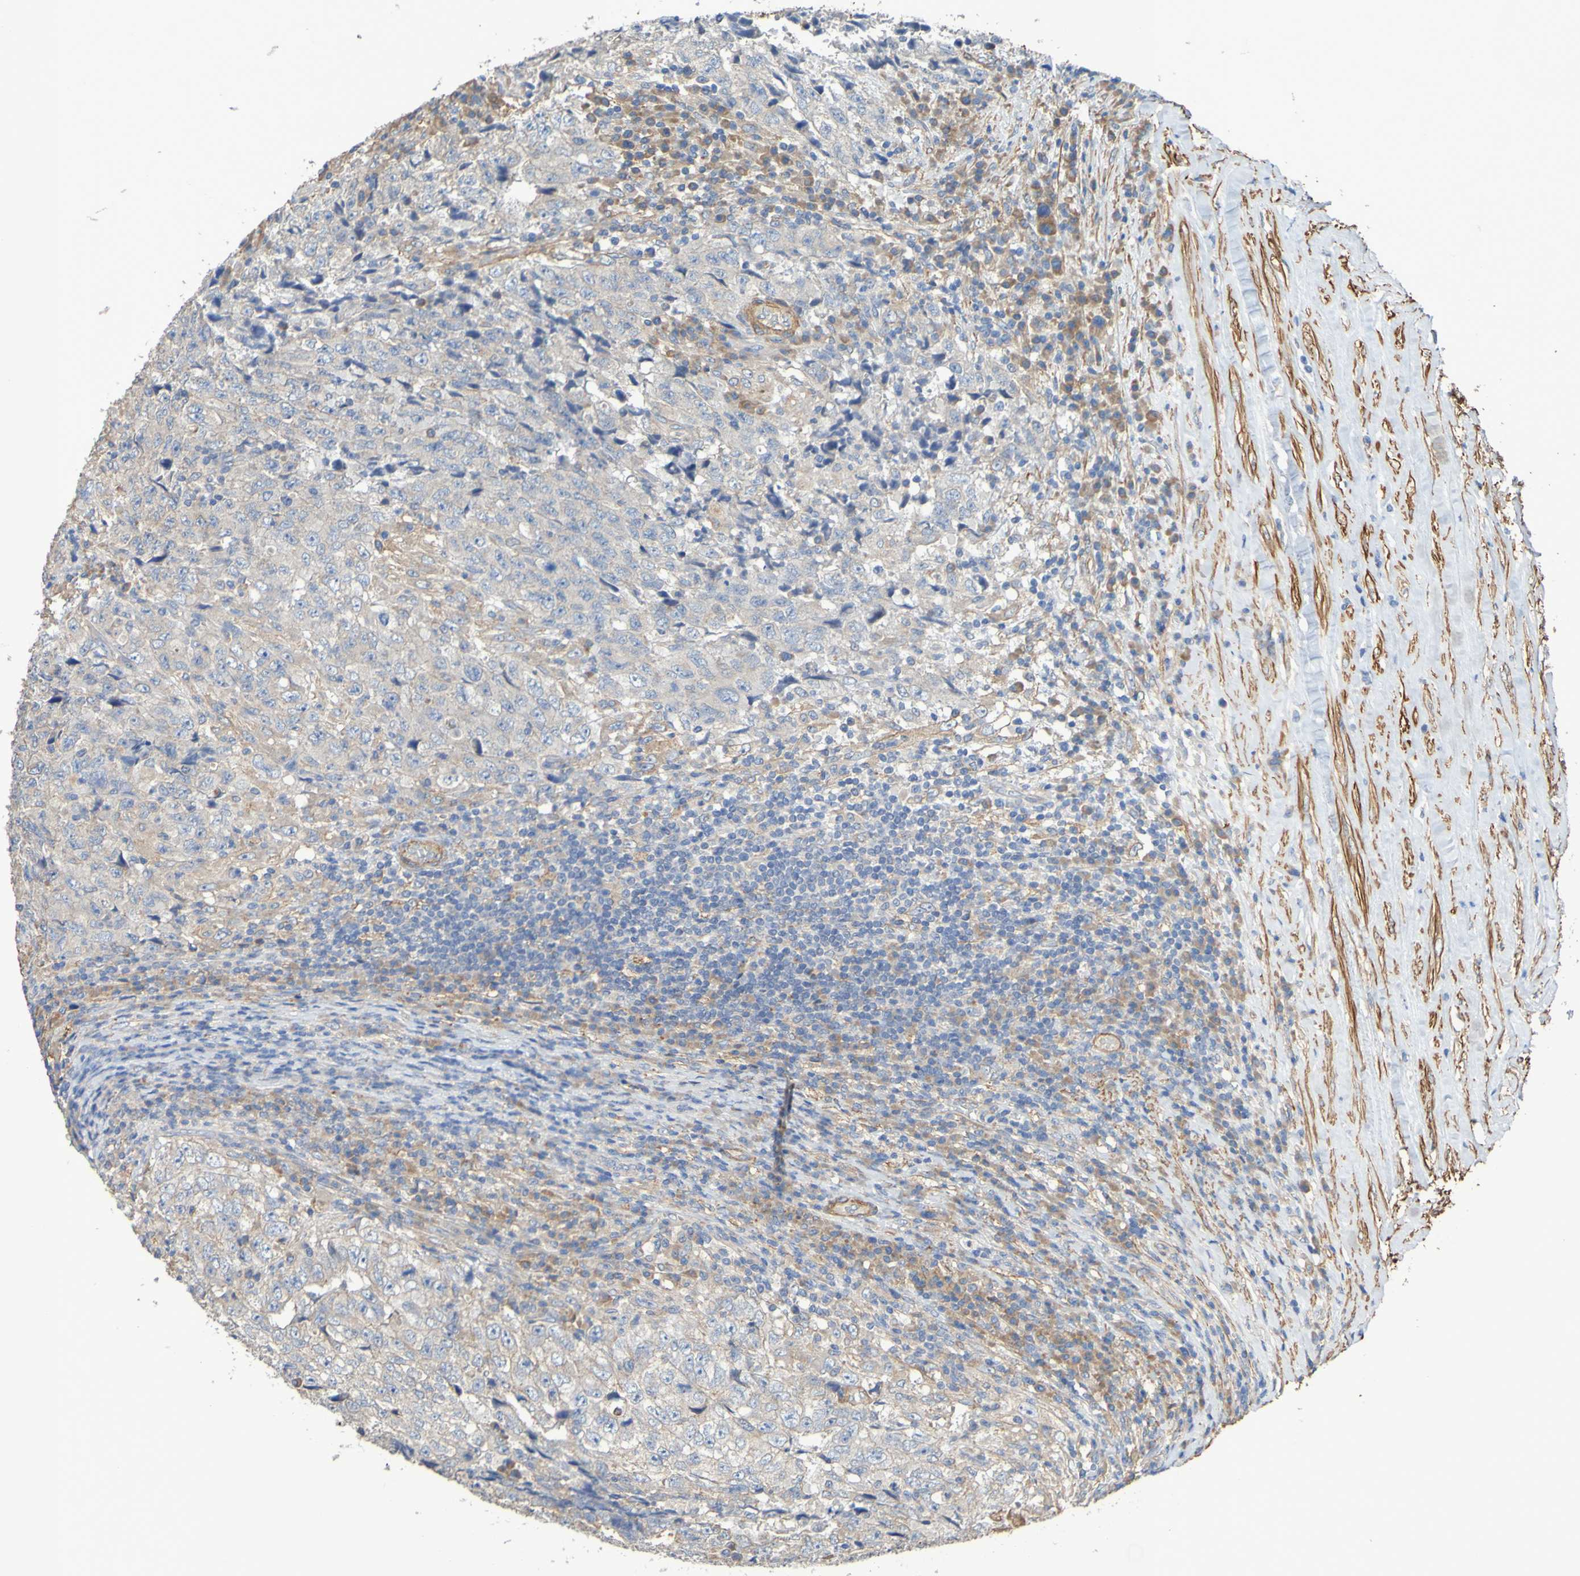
{"staining": {"intensity": "weak", "quantity": ">75%", "location": "cytoplasmic/membranous"}, "tissue": "testis cancer", "cell_type": "Tumor cells", "image_type": "cancer", "snomed": [{"axis": "morphology", "description": "Necrosis, NOS"}, {"axis": "morphology", "description": "Carcinoma, Embryonal, NOS"}, {"axis": "topography", "description": "Testis"}], "caption": "Tumor cells exhibit weak cytoplasmic/membranous positivity in approximately >75% of cells in testis embryonal carcinoma.", "gene": "SRPRB", "patient": {"sex": "male", "age": 19}}